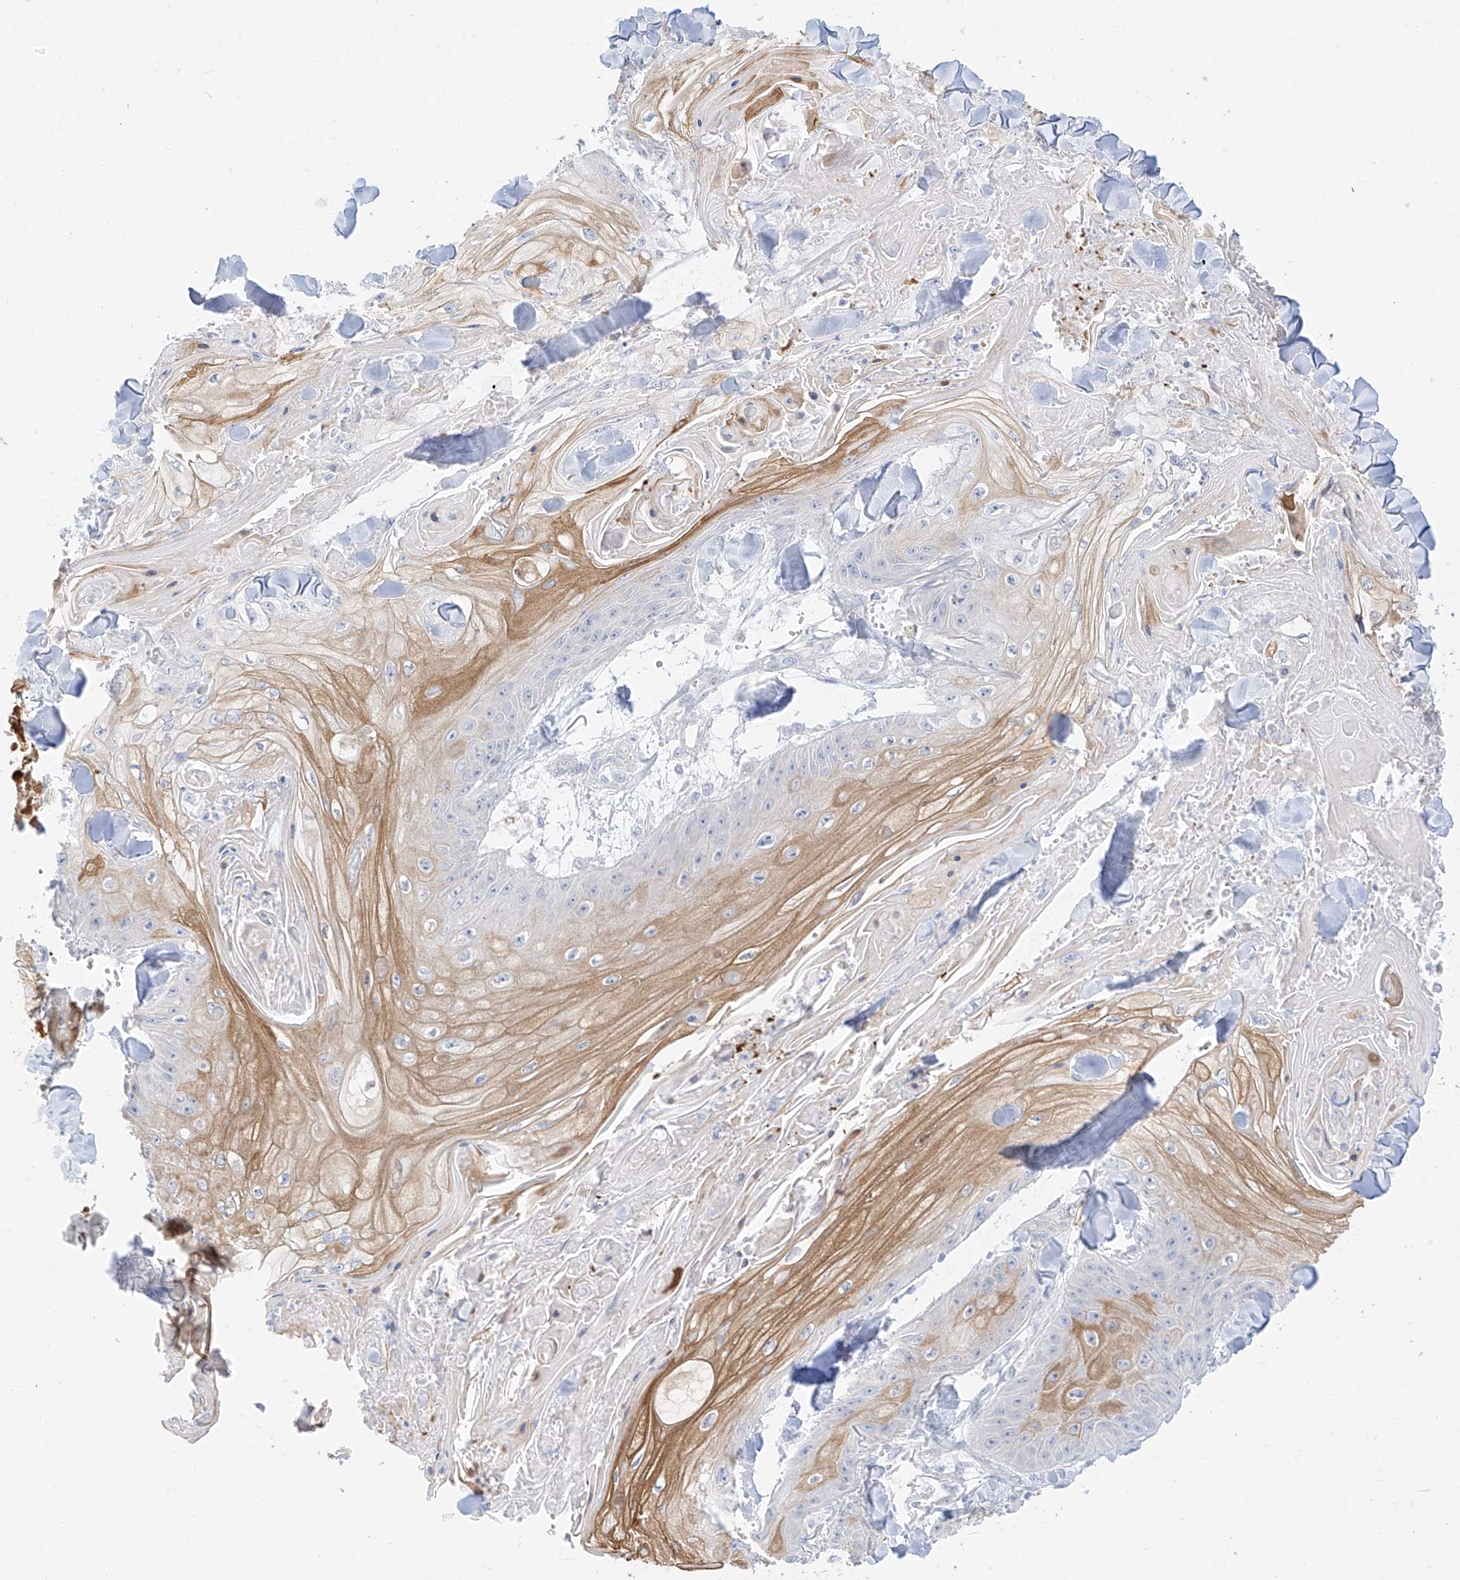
{"staining": {"intensity": "moderate", "quantity": "<25%", "location": "cytoplasmic/membranous"}, "tissue": "skin cancer", "cell_type": "Tumor cells", "image_type": "cancer", "snomed": [{"axis": "morphology", "description": "Squamous cell carcinoma, NOS"}, {"axis": "topography", "description": "Skin"}], "caption": "Immunohistochemical staining of human skin squamous cell carcinoma demonstrates moderate cytoplasmic/membranous protein staining in about <25% of tumor cells.", "gene": "SYTL3", "patient": {"sex": "male", "age": 74}}